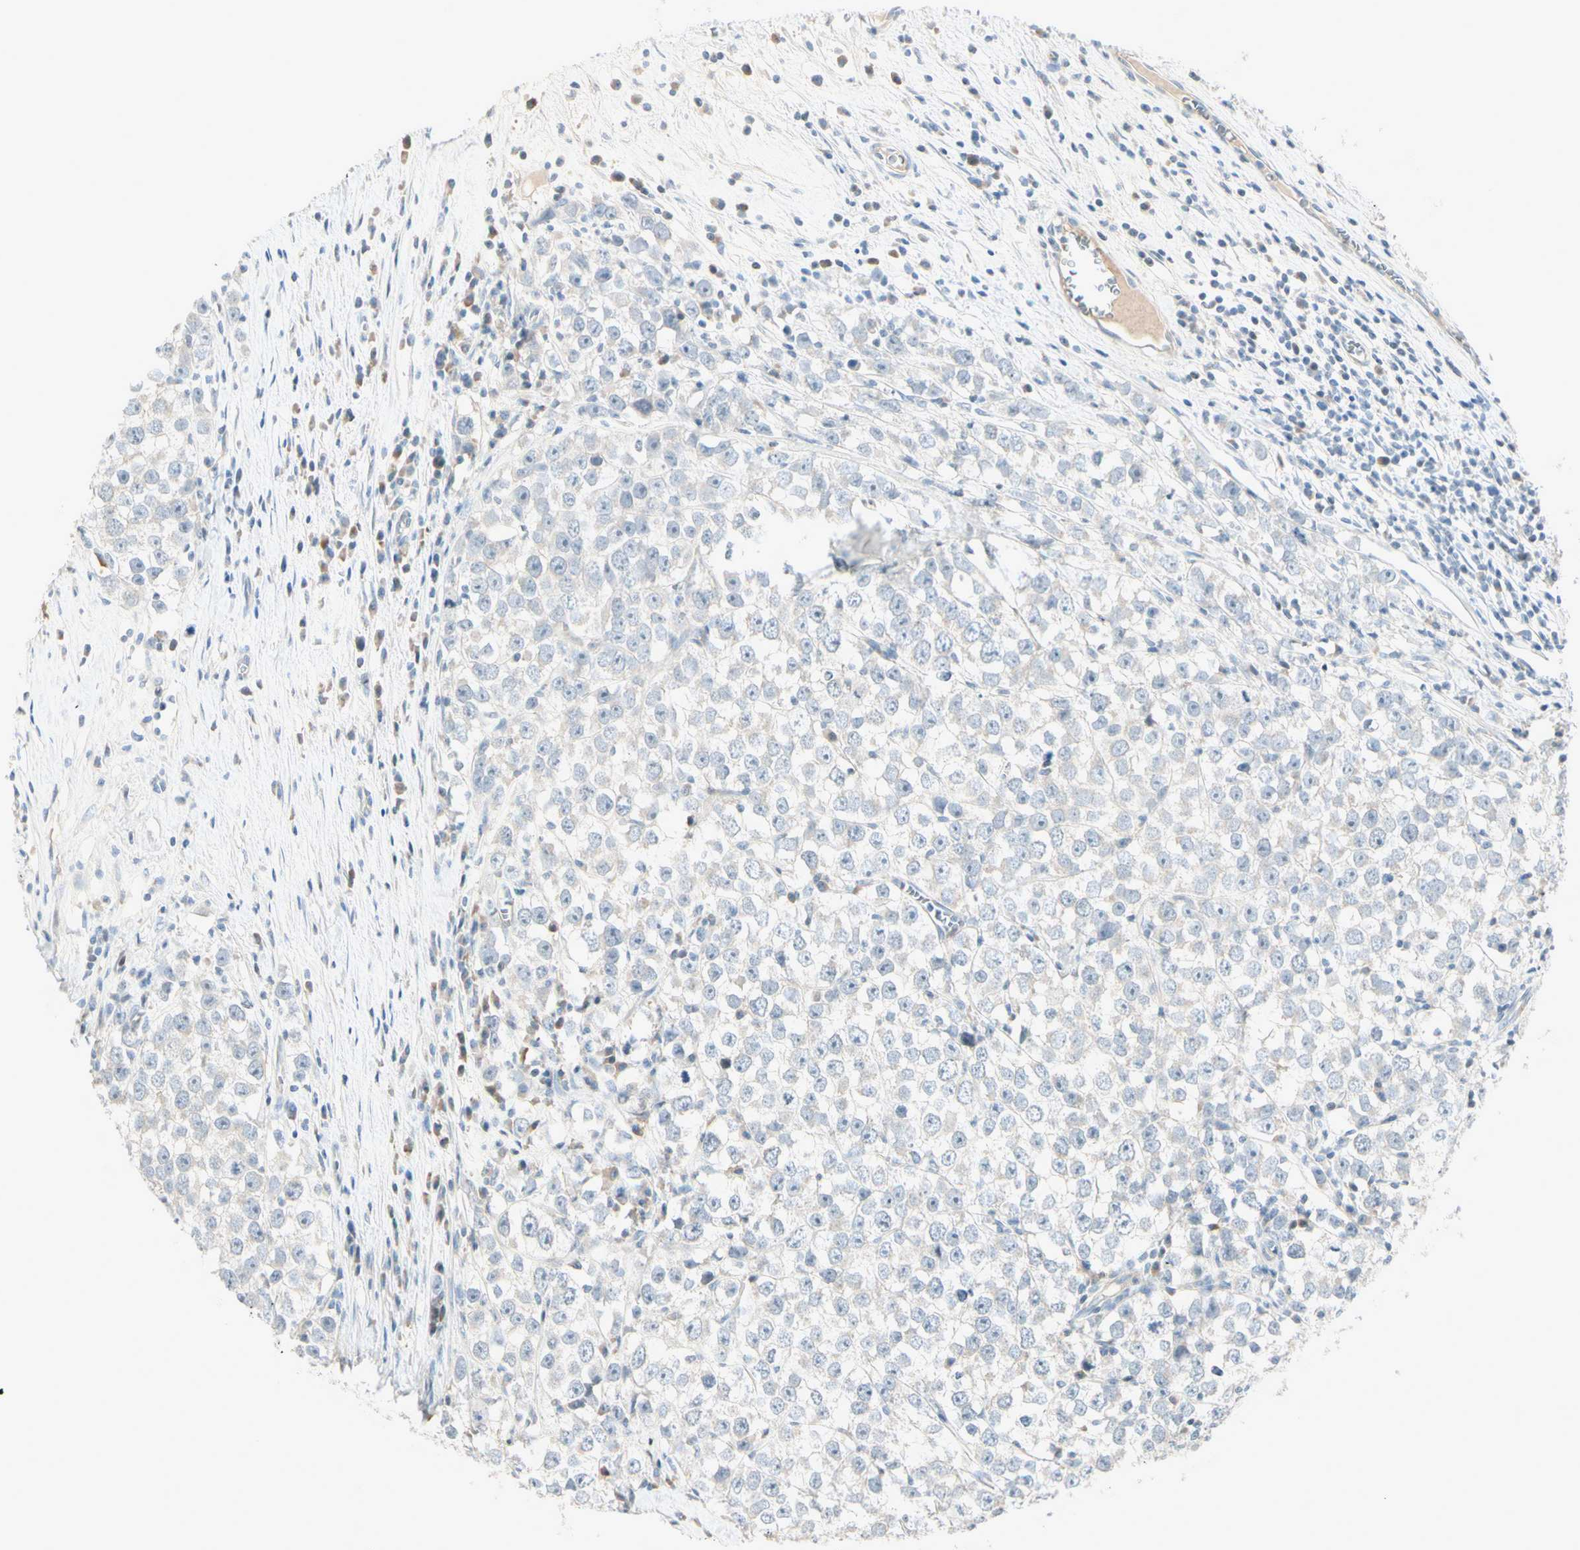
{"staining": {"intensity": "negative", "quantity": "none", "location": "none"}, "tissue": "testis cancer", "cell_type": "Tumor cells", "image_type": "cancer", "snomed": [{"axis": "morphology", "description": "Seminoma, NOS"}, {"axis": "morphology", "description": "Carcinoma, Embryonal, NOS"}, {"axis": "topography", "description": "Testis"}], "caption": "This is an immunohistochemistry (IHC) image of testis cancer. There is no expression in tumor cells.", "gene": "CYP2E1", "patient": {"sex": "male", "age": 52}}